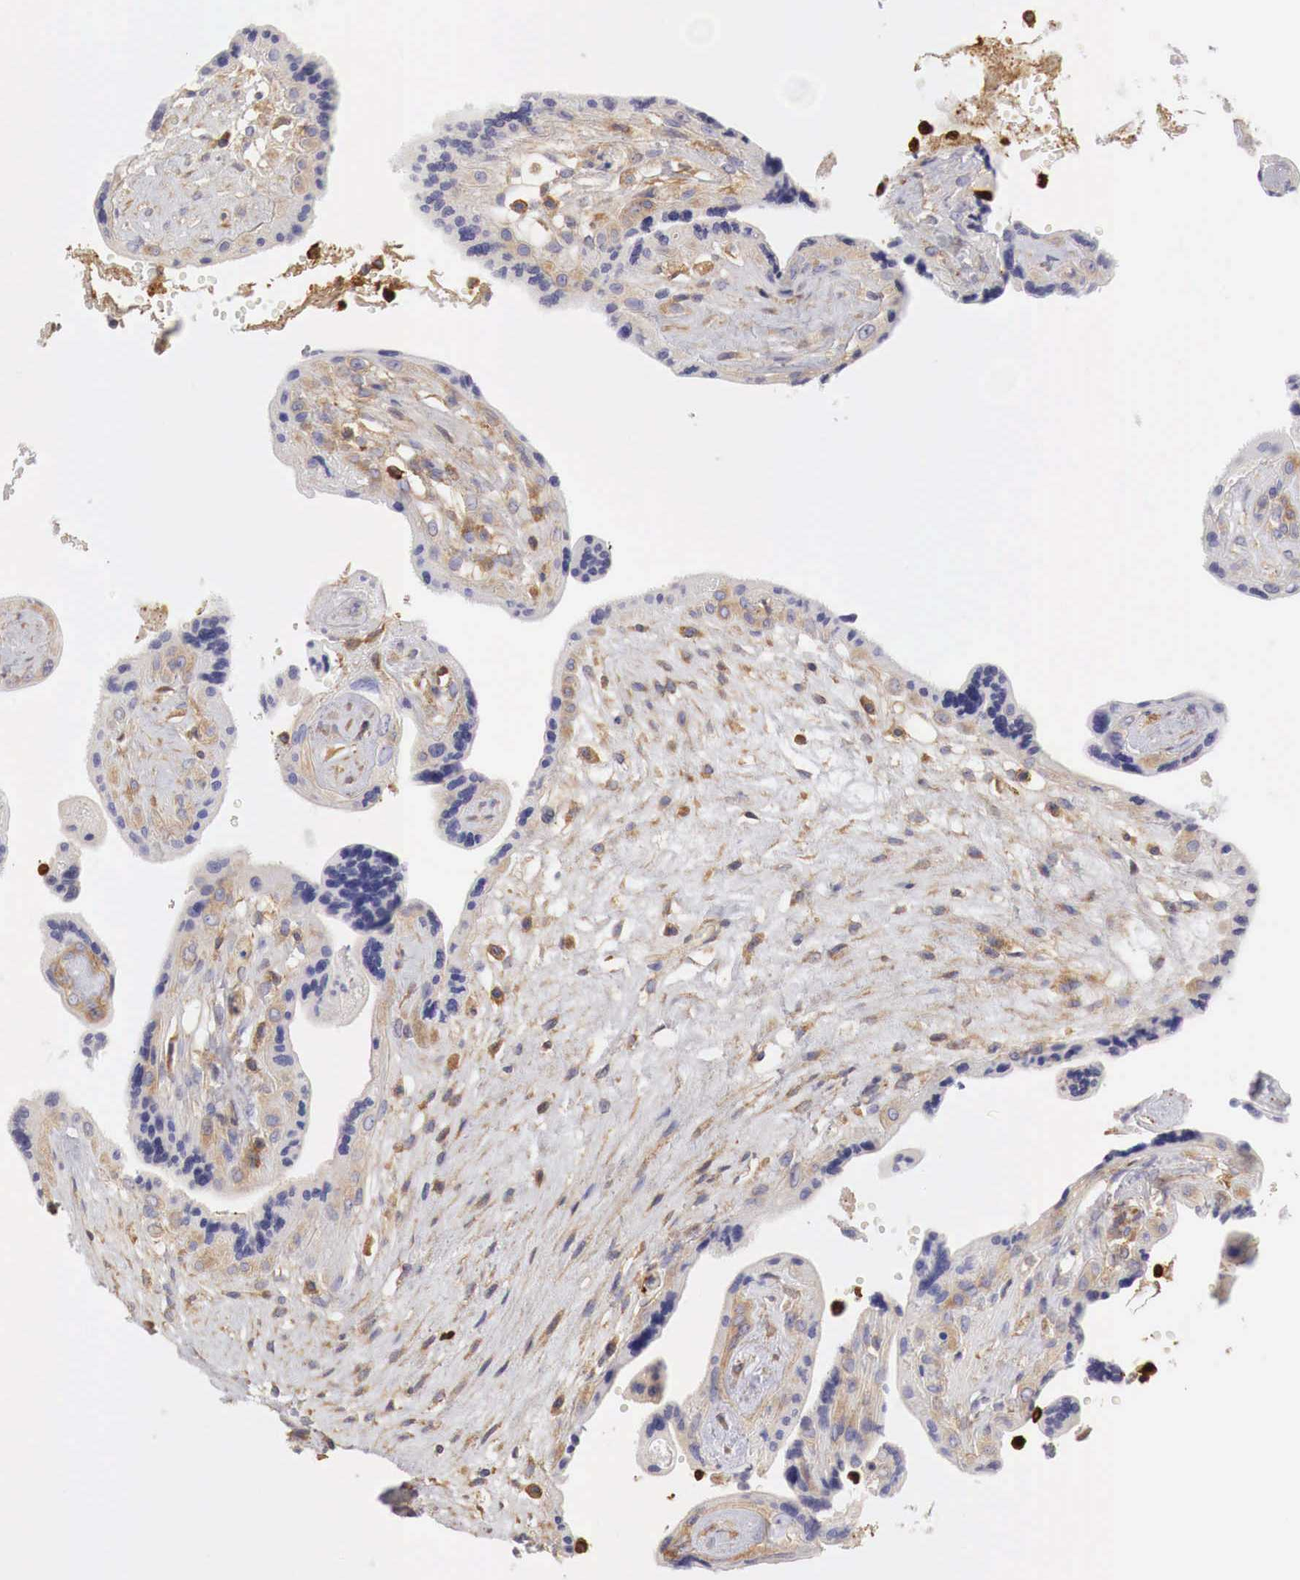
{"staining": {"intensity": "moderate", "quantity": ">75%", "location": "cytoplasmic/membranous"}, "tissue": "placenta", "cell_type": "Decidual cells", "image_type": "normal", "snomed": [{"axis": "morphology", "description": "Normal tissue, NOS"}, {"axis": "topography", "description": "Placenta"}], "caption": "IHC (DAB) staining of normal placenta displays moderate cytoplasmic/membranous protein staining in about >75% of decidual cells.", "gene": "G6PD", "patient": {"sex": "female", "age": 24}}